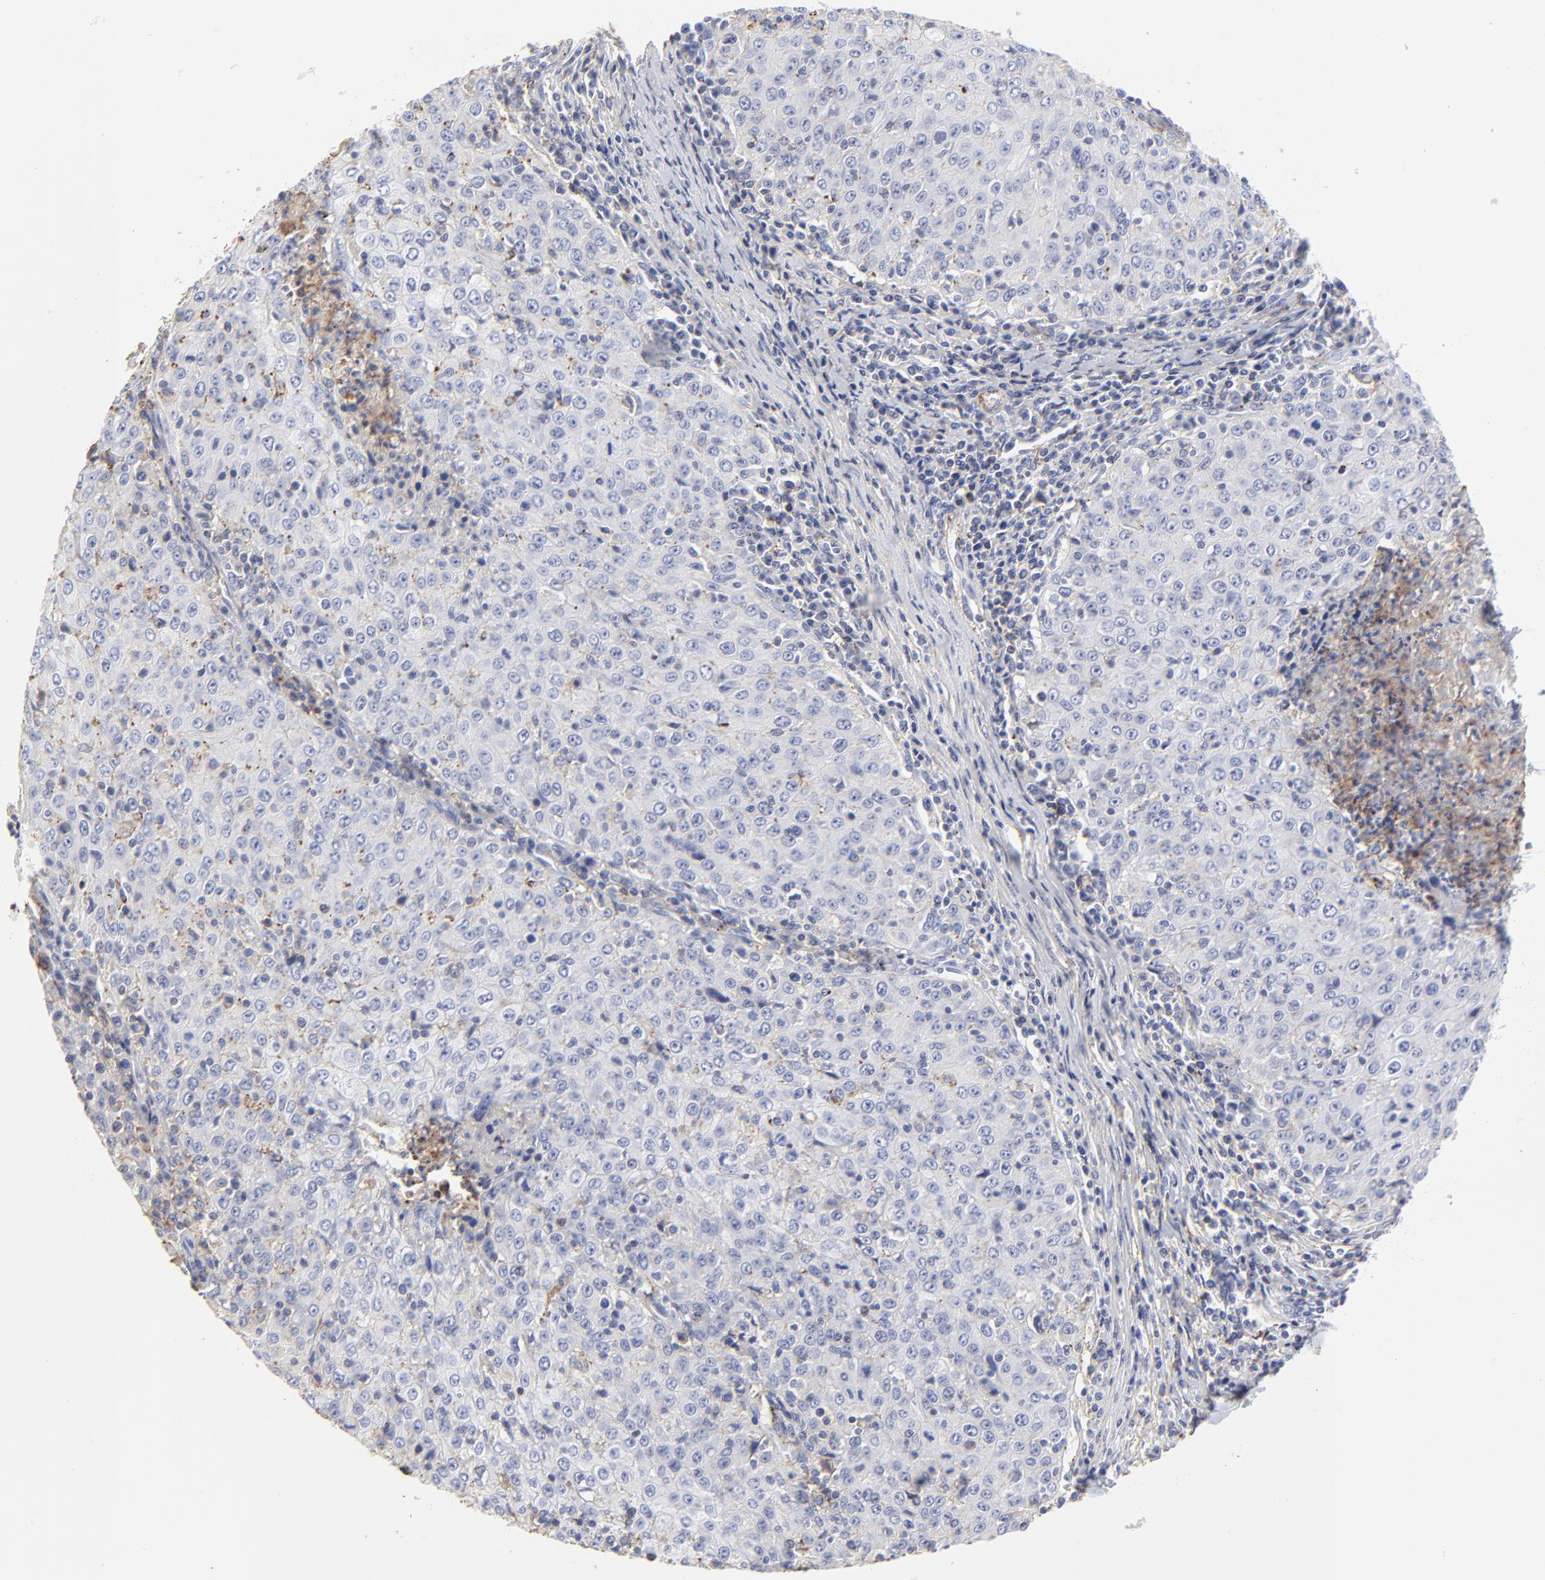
{"staining": {"intensity": "negative", "quantity": "none", "location": "none"}, "tissue": "cervical cancer", "cell_type": "Tumor cells", "image_type": "cancer", "snomed": [{"axis": "morphology", "description": "Squamous cell carcinoma, NOS"}, {"axis": "topography", "description": "Cervix"}], "caption": "Immunohistochemistry (IHC) image of cervical cancer stained for a protein (brown), which shows no staining in tumor cells.", "gene": "ANXA6", "patient": {"sex": "female", "age": 27}}